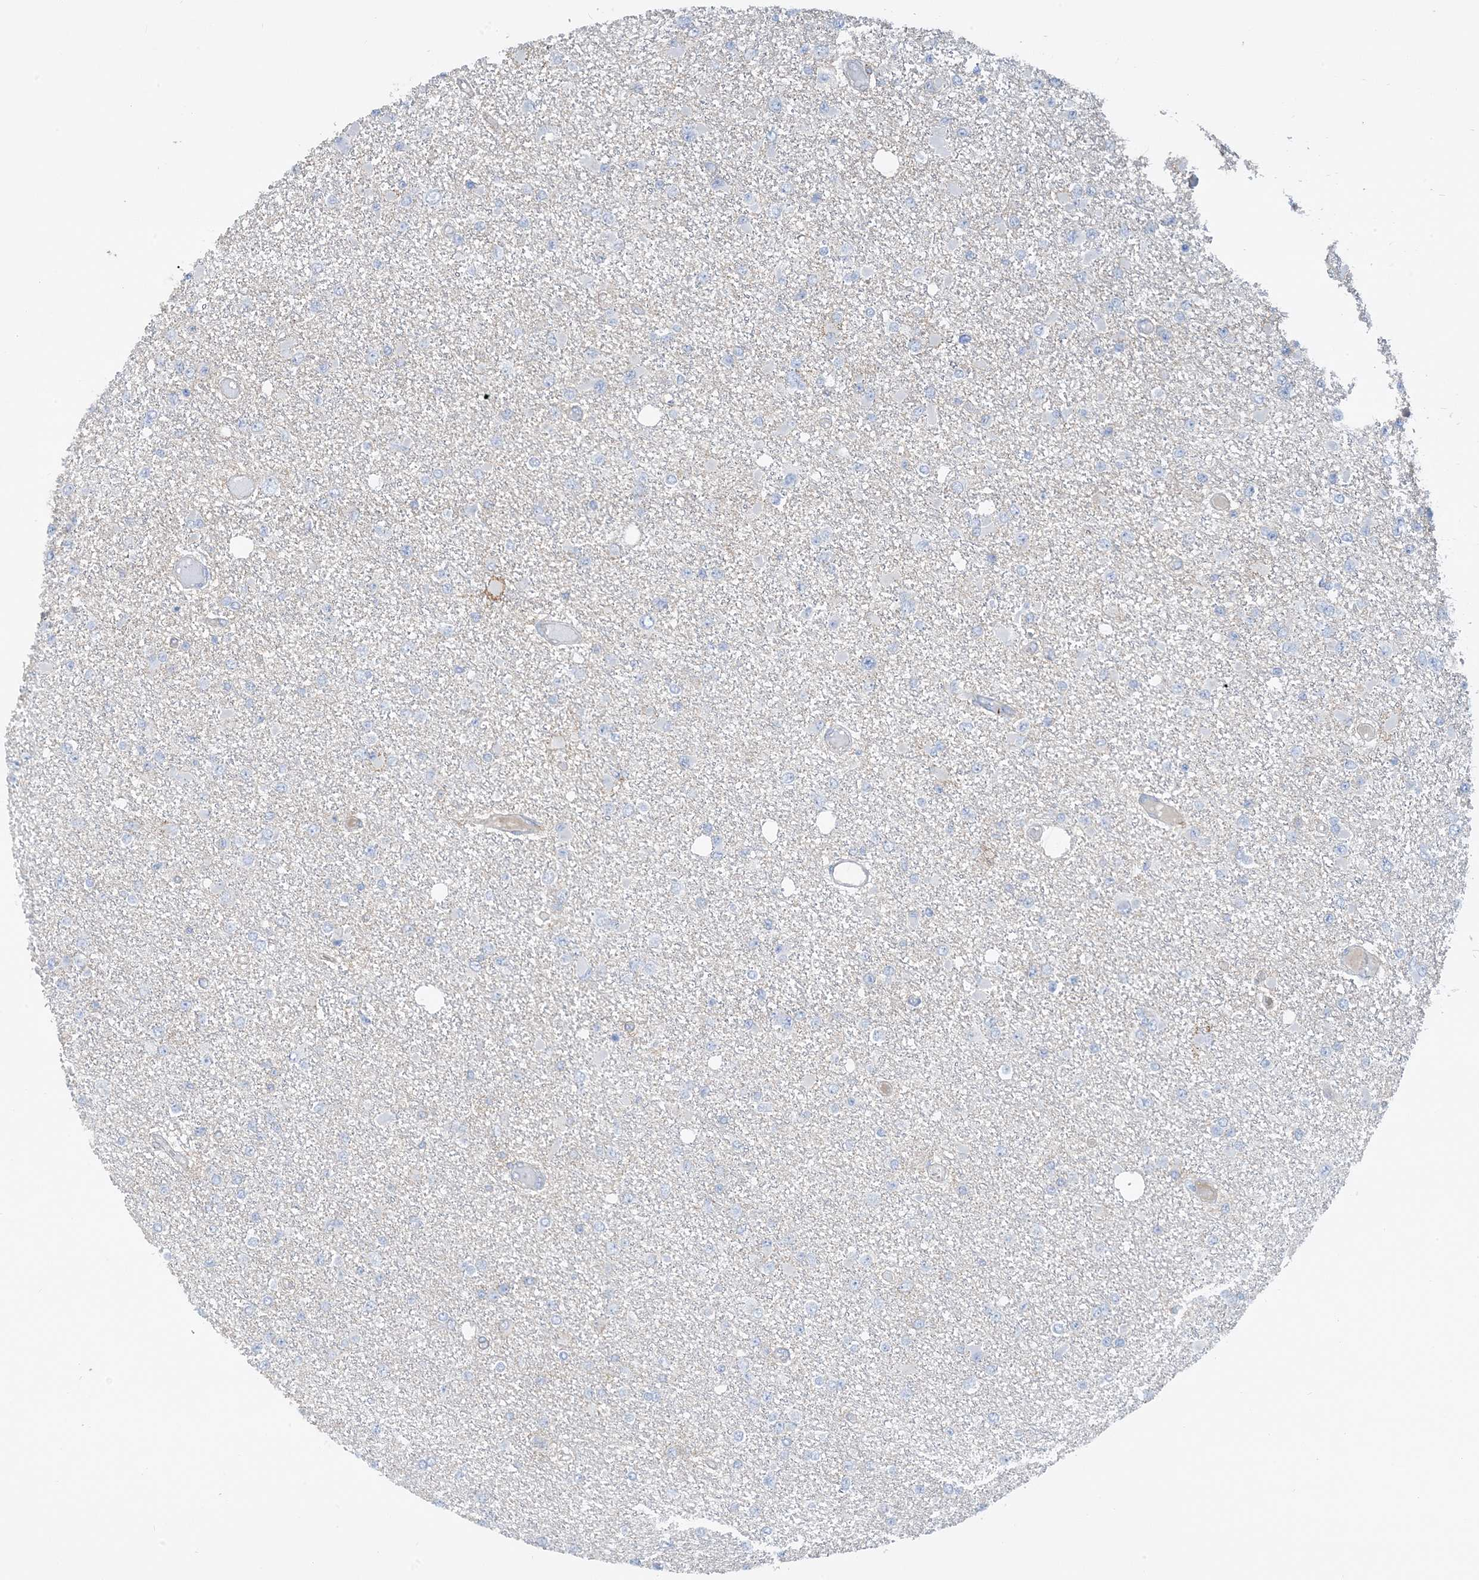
{"staining": {"intensity": "negative", "quantity": "none", "location": "none"}, "tissue": "glioma", "cell_type": "Tumor cells", "image_type": "cancer", "snomed": [{"axis": "morphology", "description": "Glioma, malignant, Low grade"}, {"axis": "topography", "description": "Brain"}], "caption": "DAB immunohistochemical staining of human glioma demonstrates no significant staining in tumor cells. (DAB immunohistochemistry visualized using brightfield microscopy, high magnification).", "gene": "CALHM5", "patient": {"sex": "female", "age": 22}}